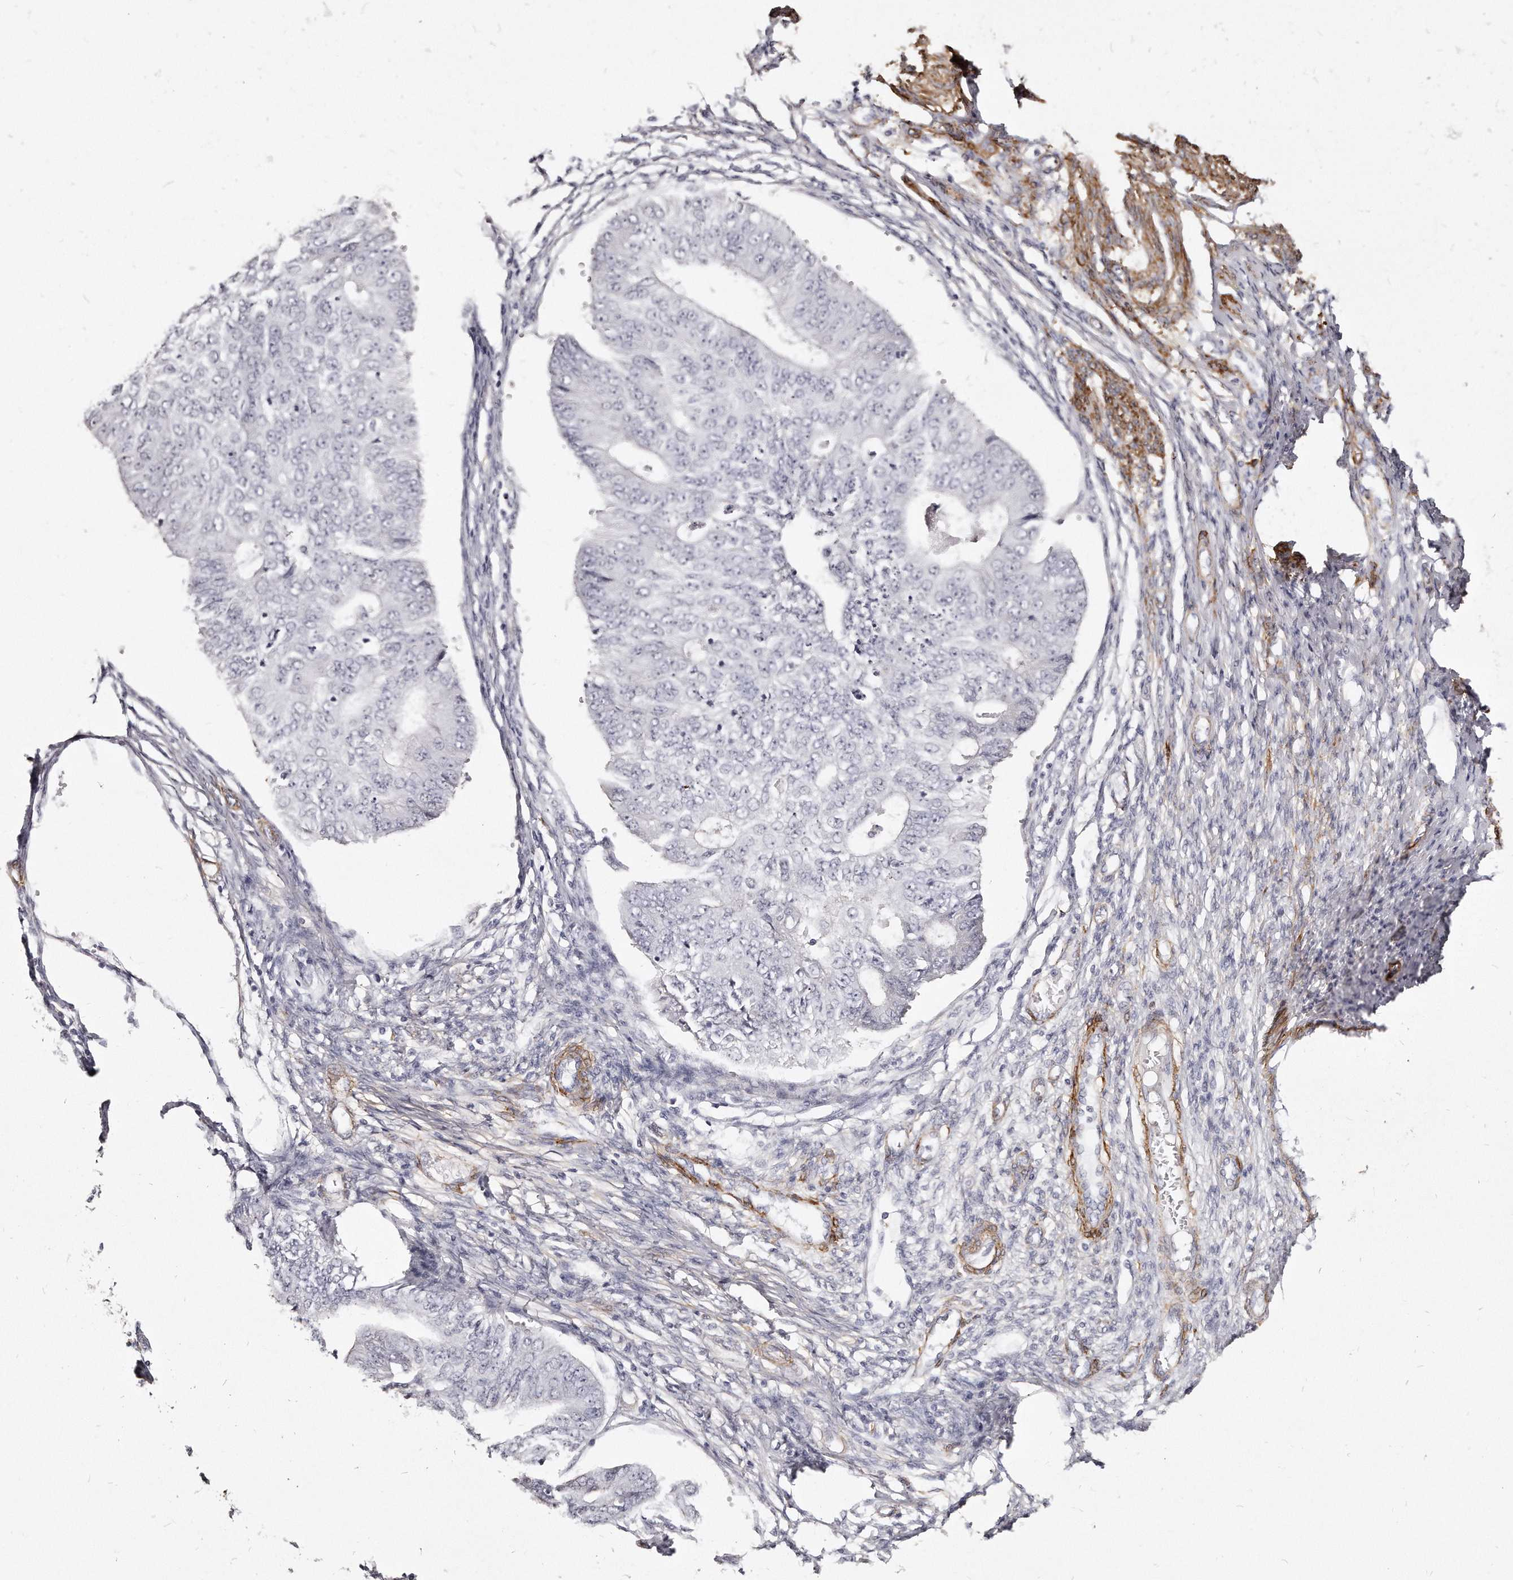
{"staining": {"intensity": "negative", "quantity": "none", "location": "none"}, "tissue": "endometrial cancer", "cell_type": "Tumor cells", "image_type": "cancer", "snomed": [{"axis": "morphology", "description": "Adenocarcinoma, NOS"}, {"axis": "topography", "description": "Endometrium"}], "caption": "DAB (3,3'-diaminobenzidine) immunohistochemical staining of human adenocarcinoma (endometrial) shows no significant positivity in tumor cells.", "gene": "LMOD1", "patient": {"sex": "female", "age": 32}}